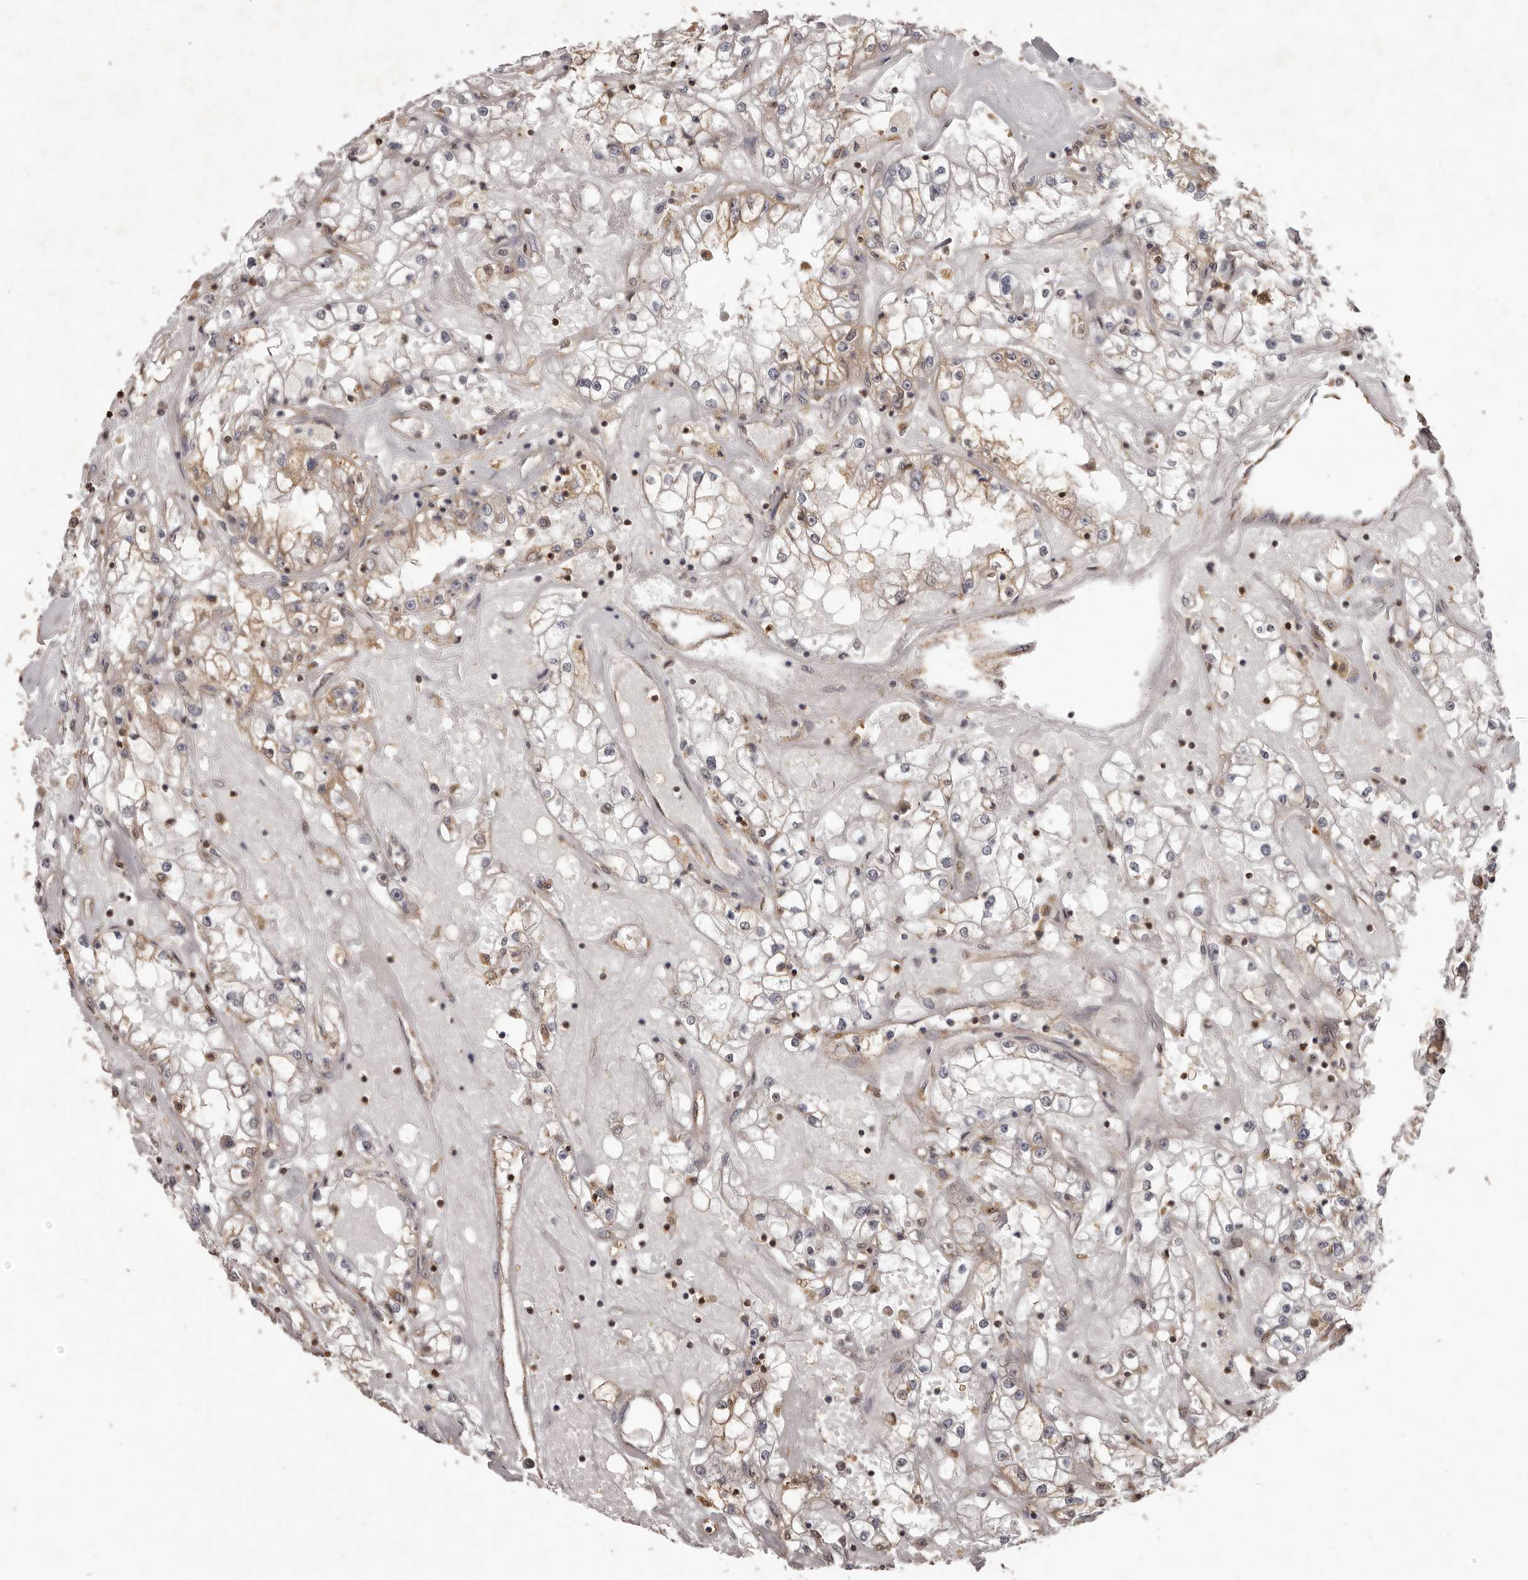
{"staining": {"intensity": "weak", "quantity": "<25%", "location": "cytoplasmic/membranous"}, "tissue": "renal cancer", "cell_type": "Tumor cells", "image_type": "cancer", "snomed": [{"axis": "morphology", "description": "Adenocarcinoma, NOS"}, {"axis": "topography", "description": "Kidney"}], "caption": "There is no significant staining in tumor cells of renal adenocarcinoma.", "gene": "MTO1", "patient": {"sex": "male", "age": 56}}